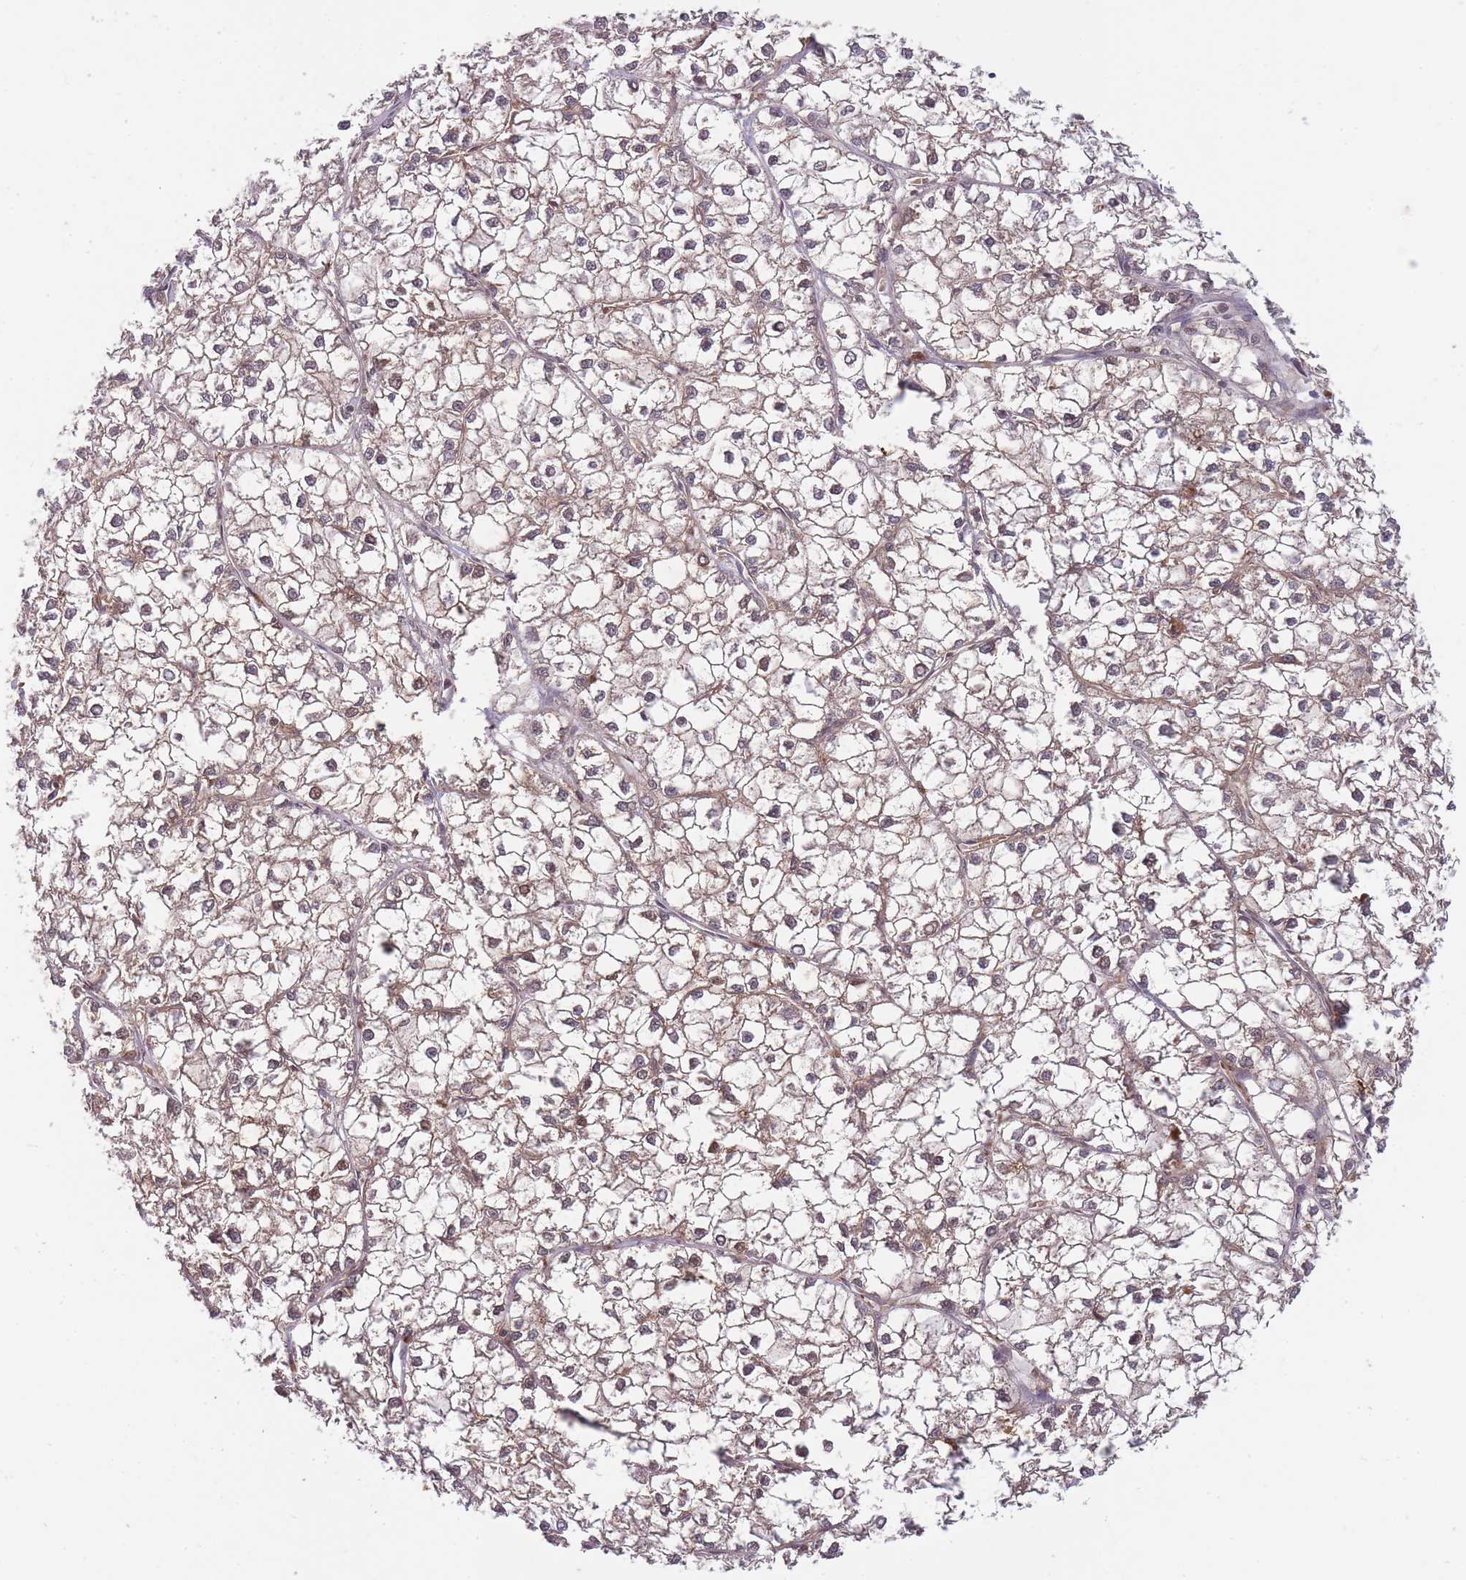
{"staining": {"intensity": "weak", "quantity": ">75%", "location": "cytoplasmic/membranous"}, "tissue": "liver cancer", "cell_type": "Tumor cells", "image_type": "cancer", "snomed": [{"axis": "morphology", "description": "Carcinoma, Hepatocellular, NOS"}, {"axis": "topography", "description": "Liver"}], "caption": "IHC photomicrograph of neoplastic tissue: liver cancer stained using IHC exhibits low levels of weak protein expression localized specifically in the cytoplasmic/membranous of tumor cells, appearing as a cytoplasmic/membranous brown color.", "gene": "RALGDS", "patient": {"sex": "female", "age": 43}}